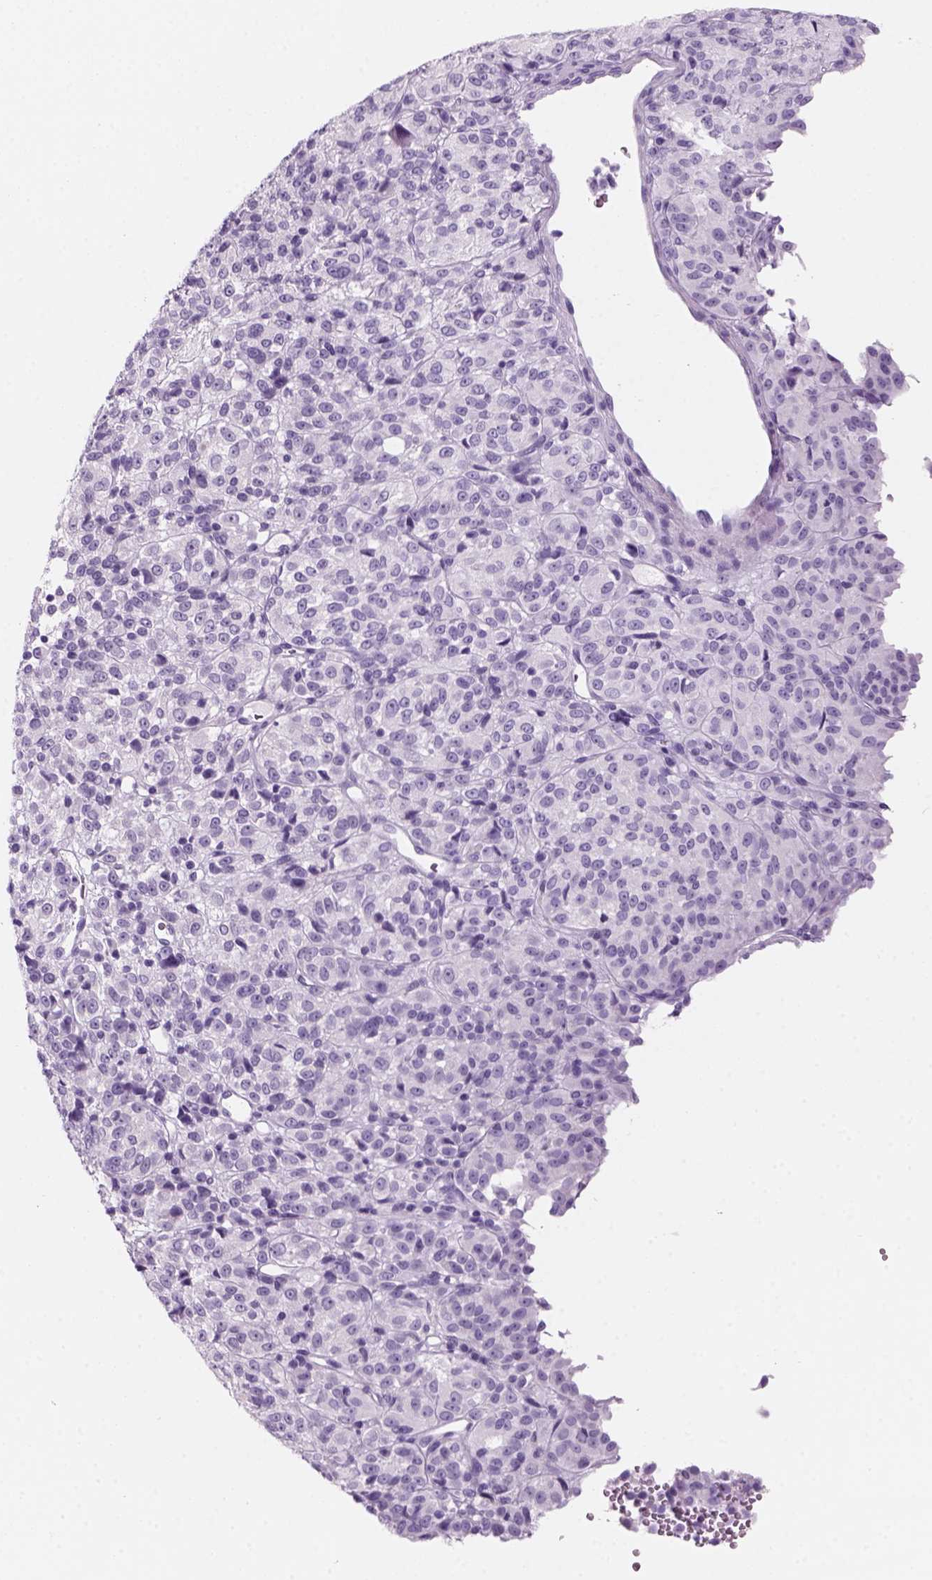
{"staining": {"intensity": "negative", "quantity": "none", "location": "none"}, "tissue": "melanoma", "cell_type": "Tumor cells", "image_type": "cancer", "snomed": [{"axis": "morphology", "description": "Malignant melanoma, Metastatic site"}, {"axis": "topography", "description": "Brain"}], "caption": "This histopathology image is of melanoma stained with IHC to label a protein in brown with the nuclei are counter-stained blue. There is no positivity in tumor cells.", "gene": "KRTAP11-1", "patient": {"sex": "female", "age": 56}}